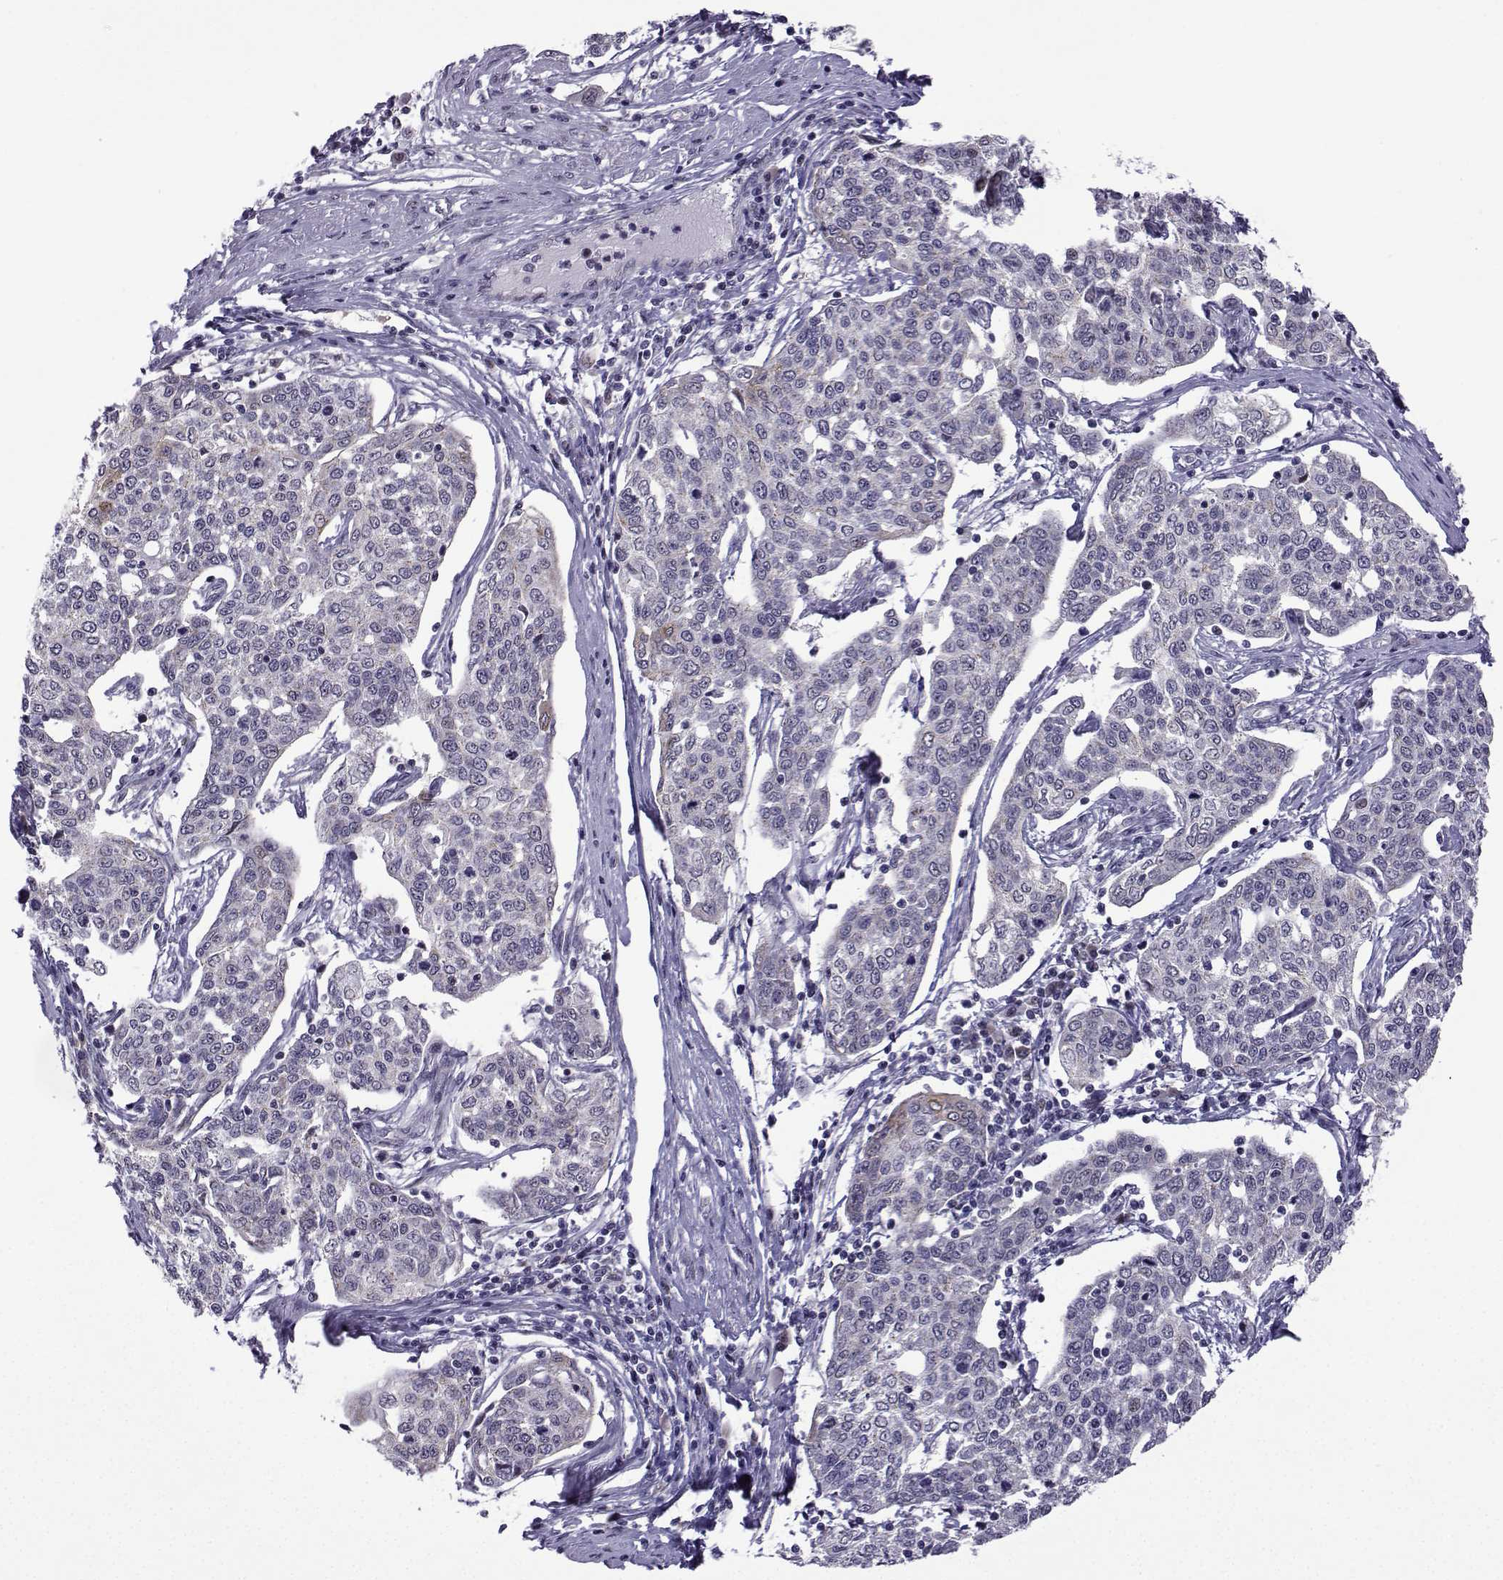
{"staining": {"intensity": "moderate", "quantity": "<25%", "location": "cytoplasmic/membranous"}, "tissue": "cervical cancer", "cell_type": "Tumor cells", "image_type": "cancer", "snomed": [{"axis": "morphology", "description": "Squamous cell carcinoma, NOS"}, {"axis": "topography", "description": "Cervix"}], "caption": "A brown stain shows moderate cytoplasmic/membranous positivity of a protein in cervical cancer tumor cells.", "gene": "FGF3", "patient": {"sex": "female", "age": 34}}